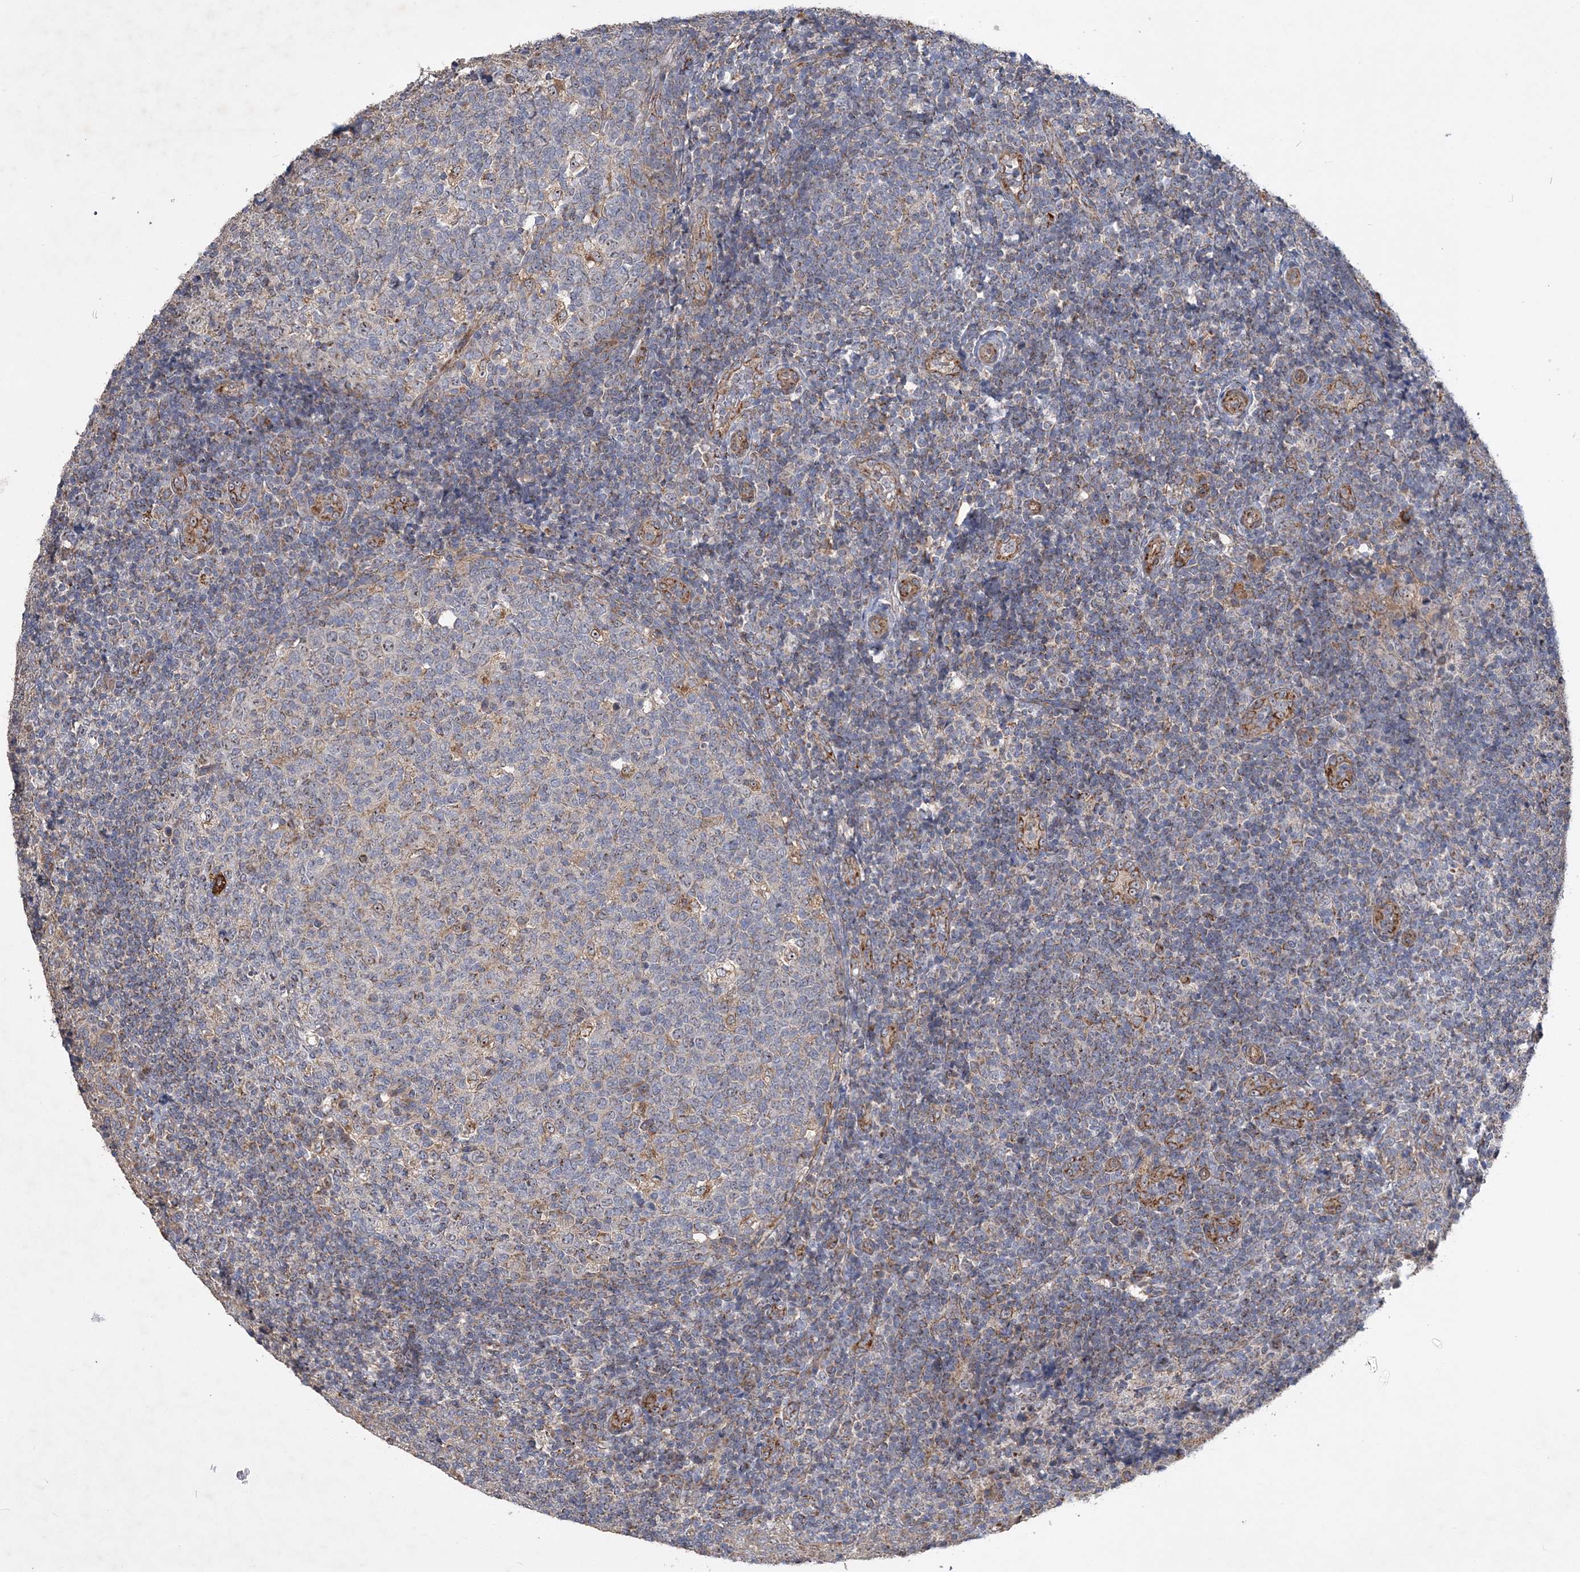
{"staining": {"intensity": "weak", "quantity": "<25%", "location": "cytoplasmic/membranous,nuclear"}, "tissue": "tonsil", "cell_type": "Germinal center cells", "image_type": "normal", "snomed": [{"axis": "morphology", "description": "Normal tissue, NOS"}, {"axis": "topography", "description": "Tonsil"}], "caption": "DAB immunohistochemical staining of normal human tonsil demonstrates no significant staining in germinal center cells.", "gene": "FEZ2", "patient": {"sex": "female", "age": 19}}